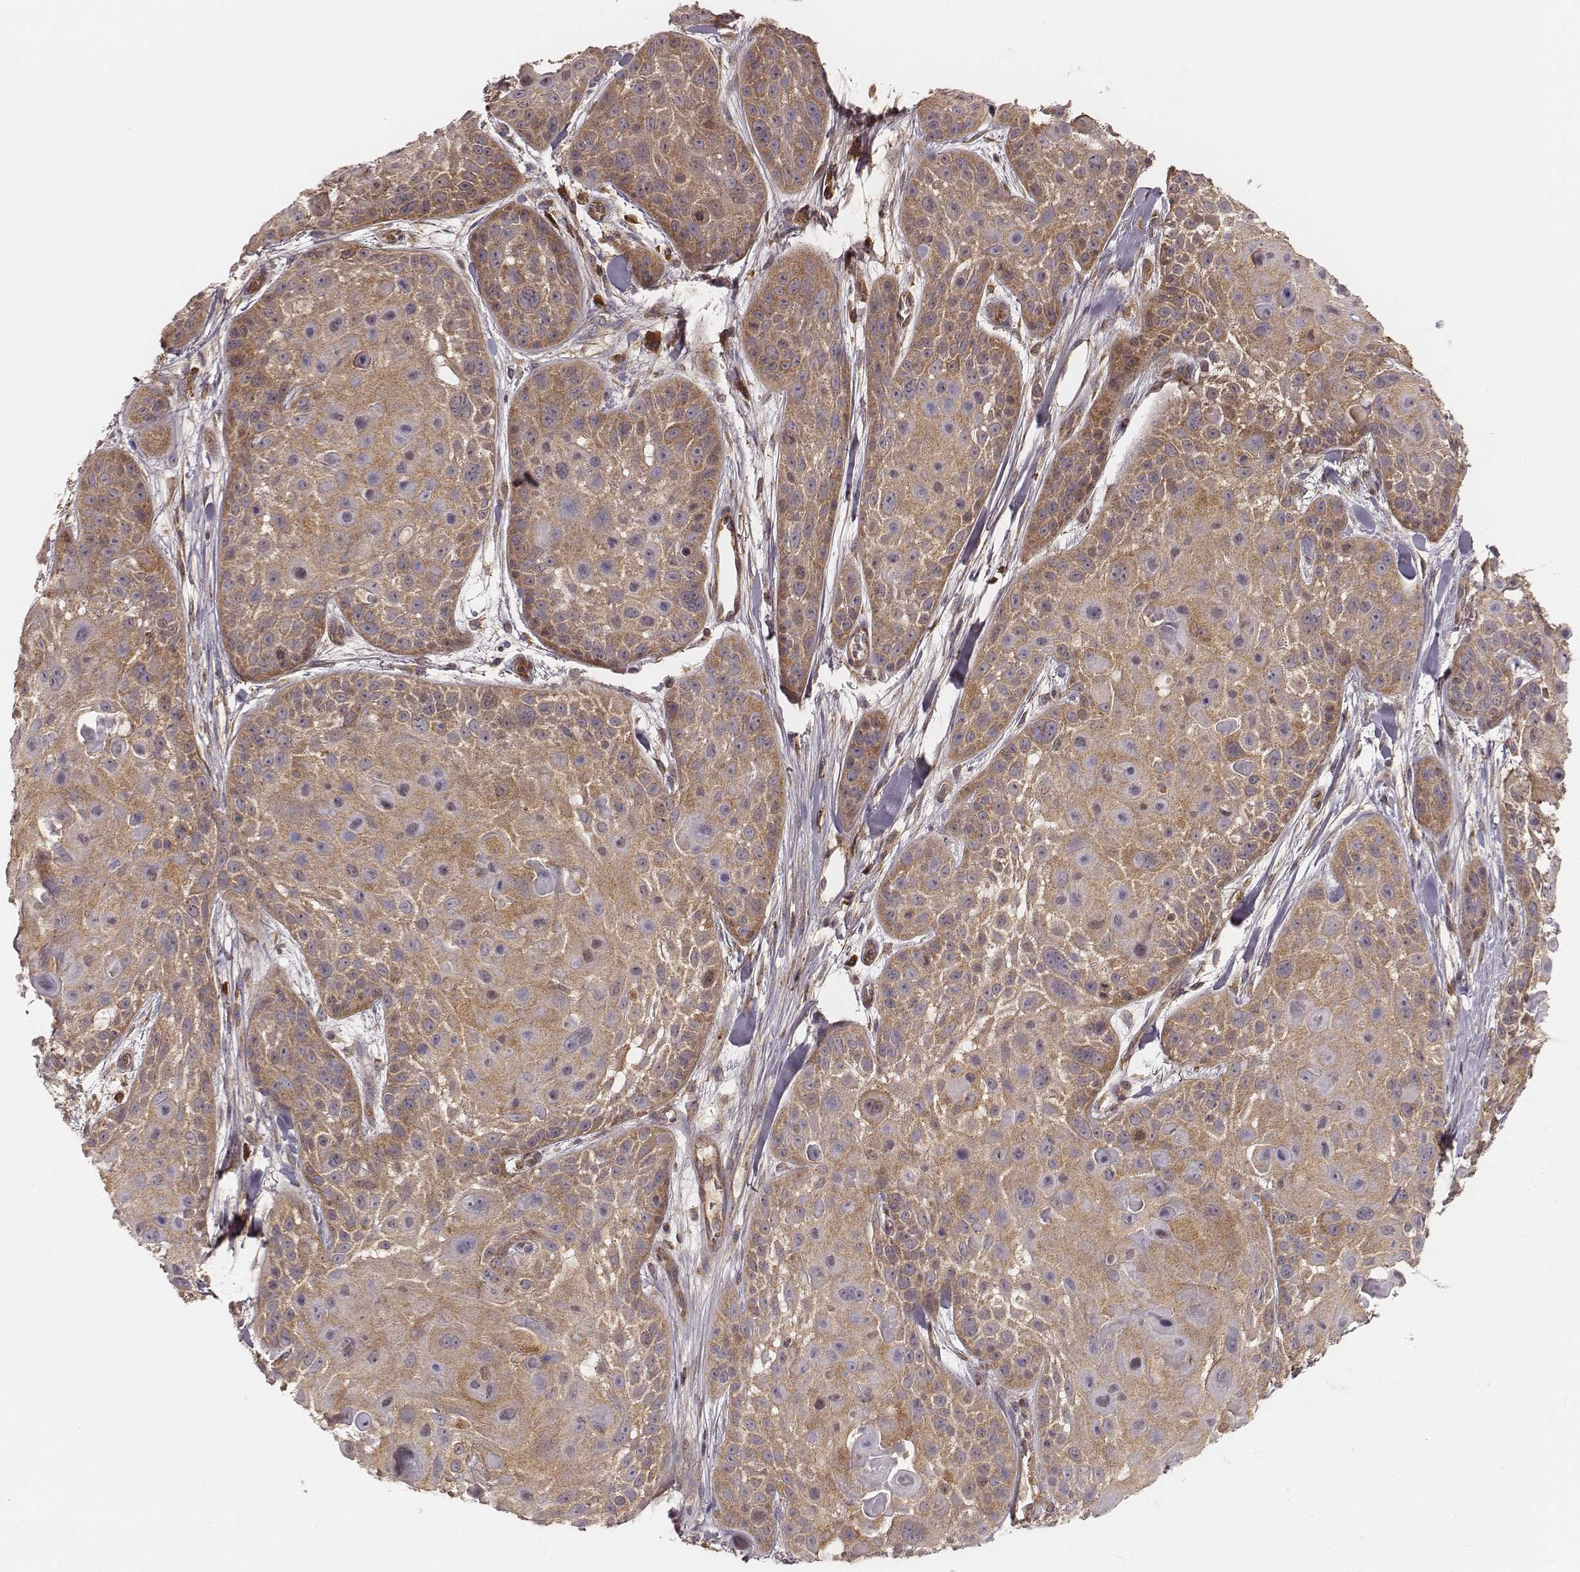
{"staining": {"intensity": "moderate", "quantity": ">75%", "location": "cytoplasmic/membranous"}, "tissue": "skin cancer", "cell_type": "Tumor cells", "image_type": "cancer", "snomed": [{"axis": "morphology", "description": "Squamous cell carcinoma, NOS"}, {"axis": "topography", "description": "Skin"}, {"axis": "topography", "description": "Anal"}], "caption": "Tumor cells demonstrate moderate cytoplasmic/membranous positivity in approximately >75% of cells in squamous cell carcinoma (skin).", "gene": "CARS1", "patient": {"sex": "female", "age": 75}}